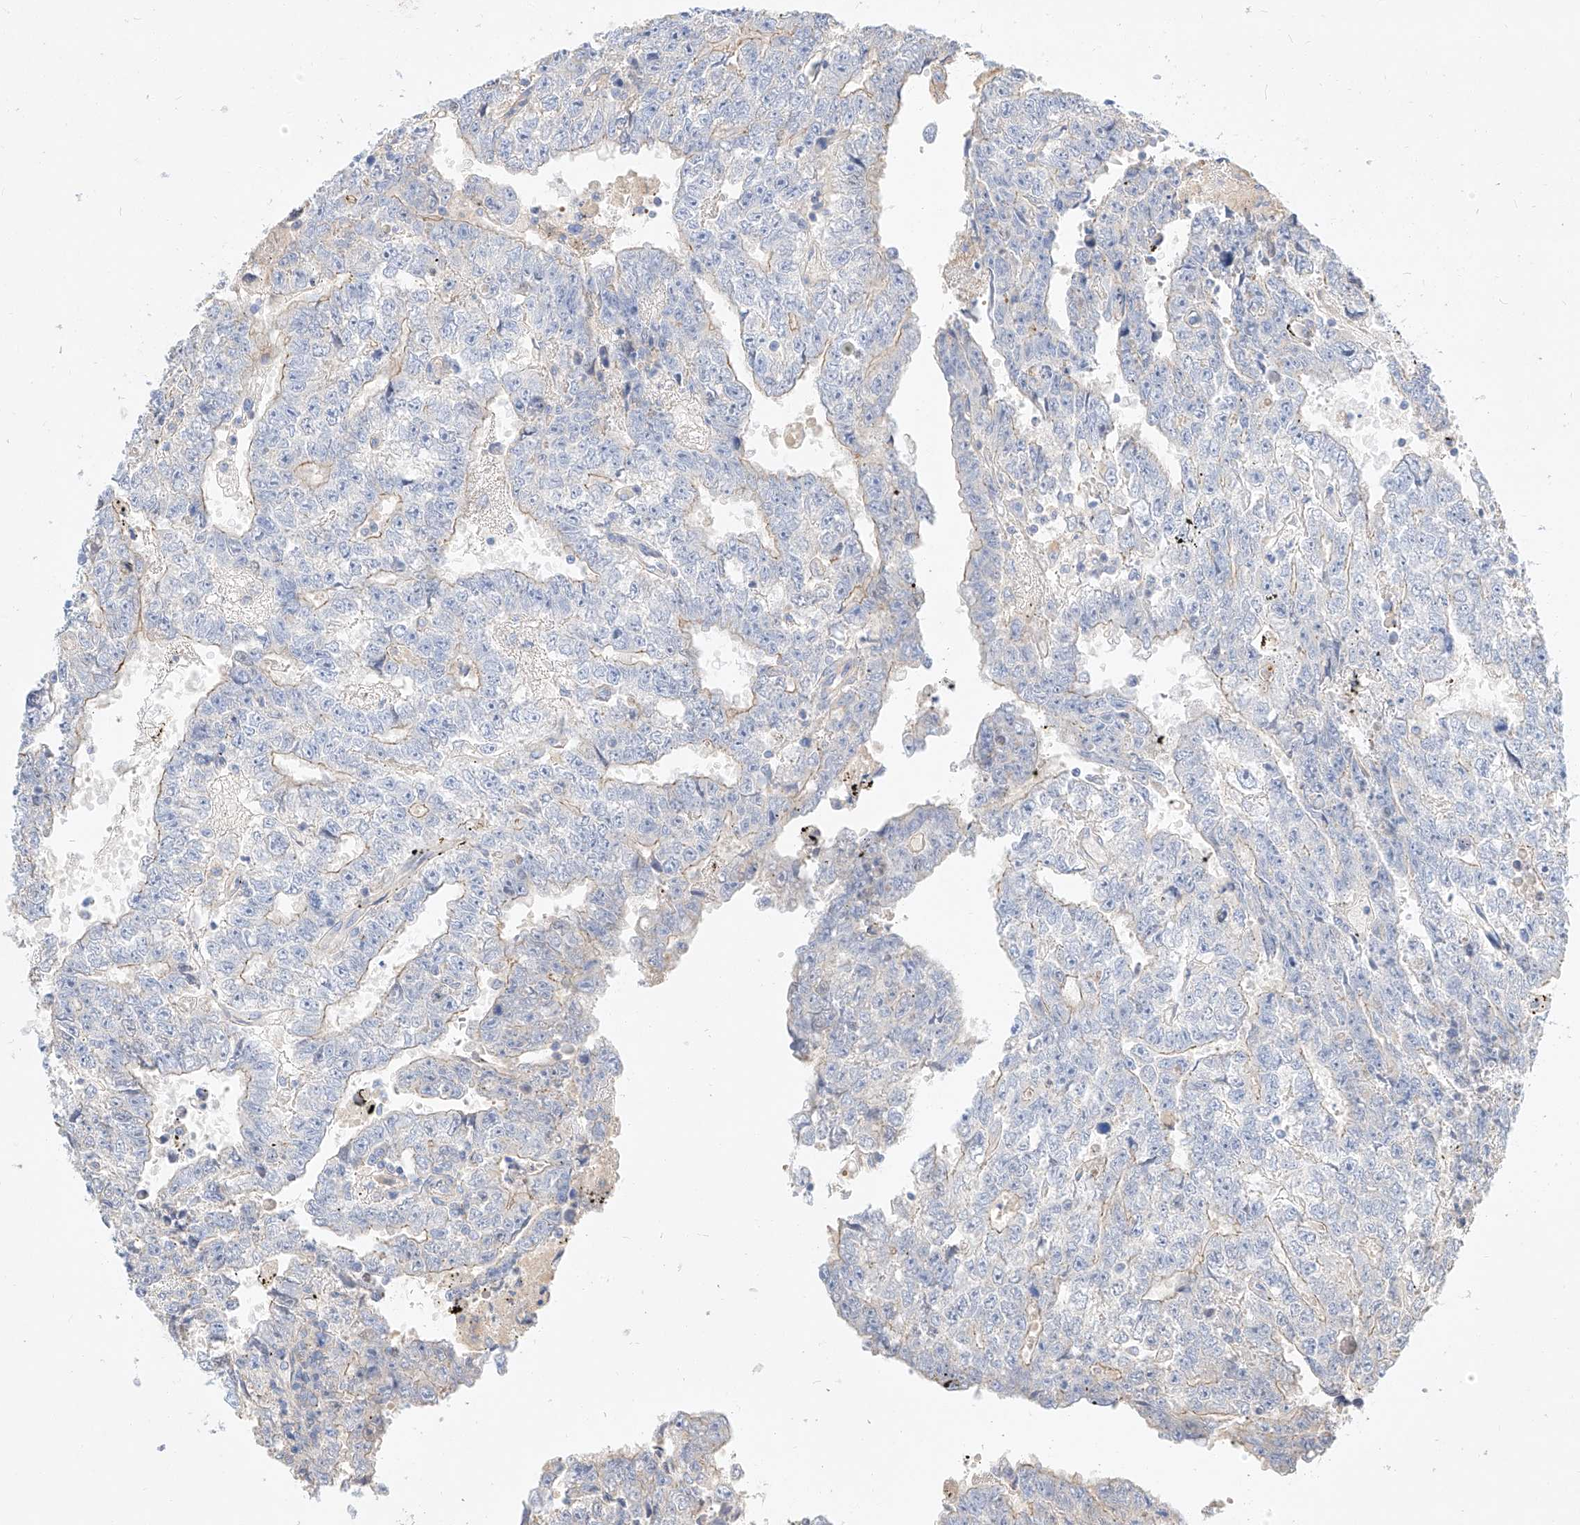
{"staining": {"intensity": "negative", "quantity": "none", "location": "none"}, "tissue": "testis cancer", "cell_type": "Tumor cells", "image_type": "cancer", "snomed": [{"axis": "morphology", "description": "Carcinoma, Embryonal, NOS"}, {"axis": "topography", "description": "Testis"}], "caption": "Tumor cells show no significant protein expression in testis cancer (embryonal carcinoma).", "gene": "KCNH5", "patient": {"sex": "male", "age": 25}}